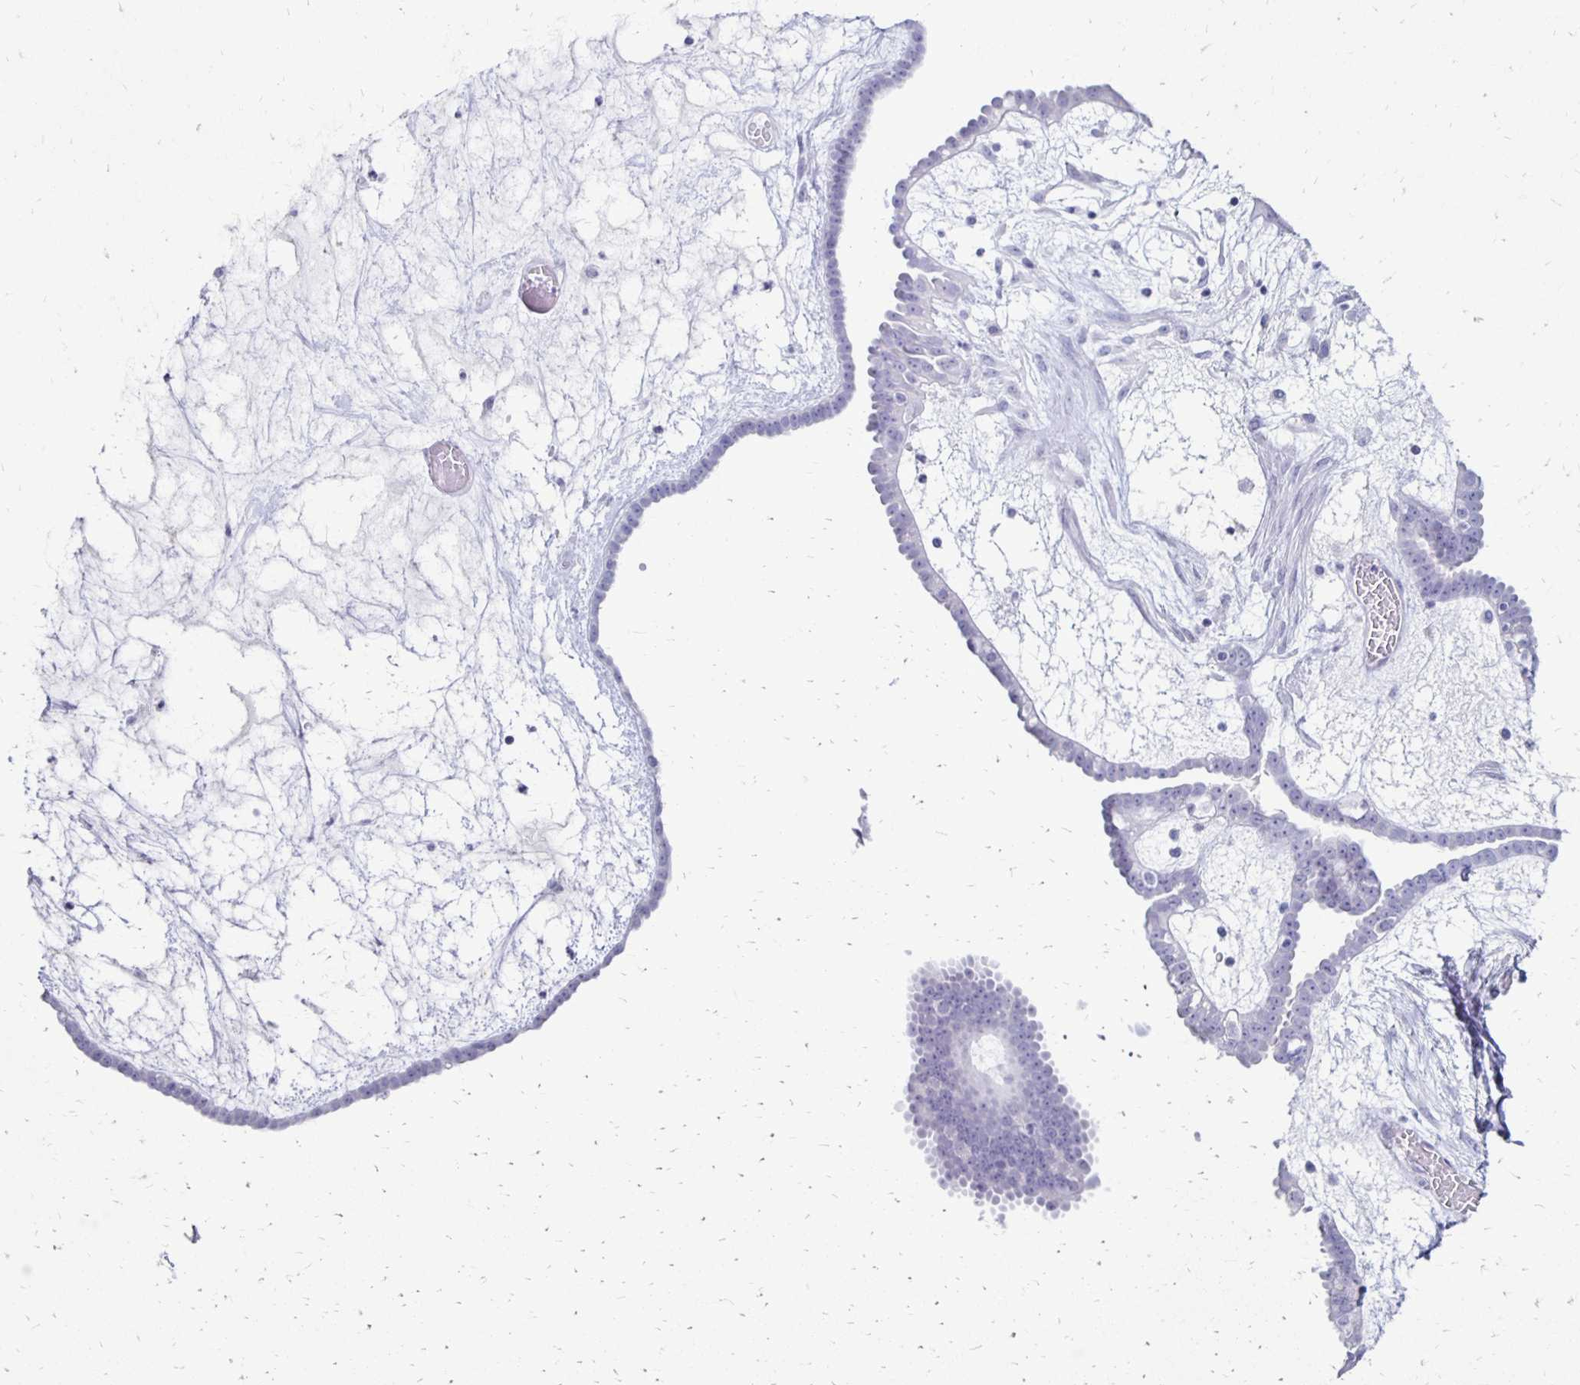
{"staining": {"intensity": "negative", "quantity": "none", "location": "none"}, "tissue": "ovarian cancer", "cell_type": "Tumor cells", "image_type": "cancer", "snomed": [{"axis": "morphology", "description": "Cystadenocarcinoma, serous, NOS"}, {"axis": "topography", "description": "Ovary"}], "caption": "The photomicrograph reveals no significant positivity in tumor cells of ovarian cancer.", "gene": "RYR1", "patient": {"sex": "female", "age": 71}}